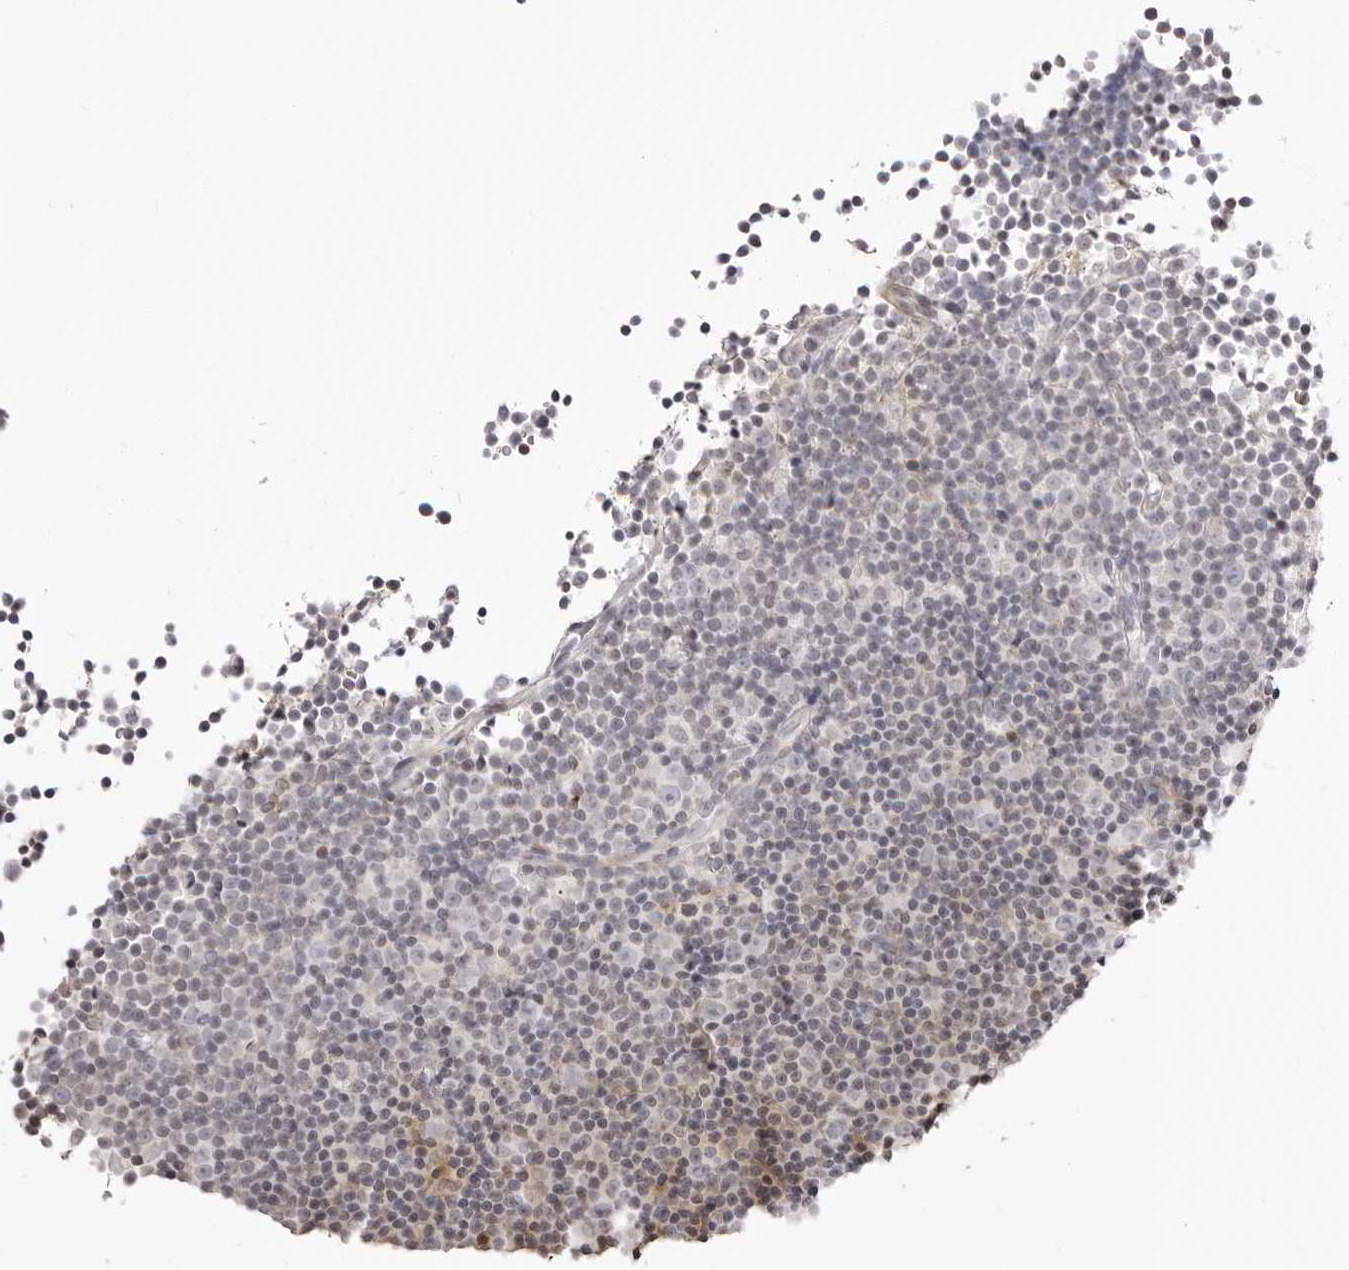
{"staining": {"intensity": "negative", "quantity": "none", "location": "none"}, "tissue": "lymphoma", "cell_type": "Tumor cells", "image_type": "cancer", "snomed": [{"axis": "morphology", "description": "Malignant lymphoma, non-Hodgkin's type, Low grade"}, {"axis": "topography", "description": "Lymph node"}], "caption": "This is a histopathology image of IHC staining of malignant lymphoma, non-Hodgkin's type (low-grade), which shows no positivity in tumor cells.", "gene": "UNK", "patient": {"sex": "female", "age": 67}}